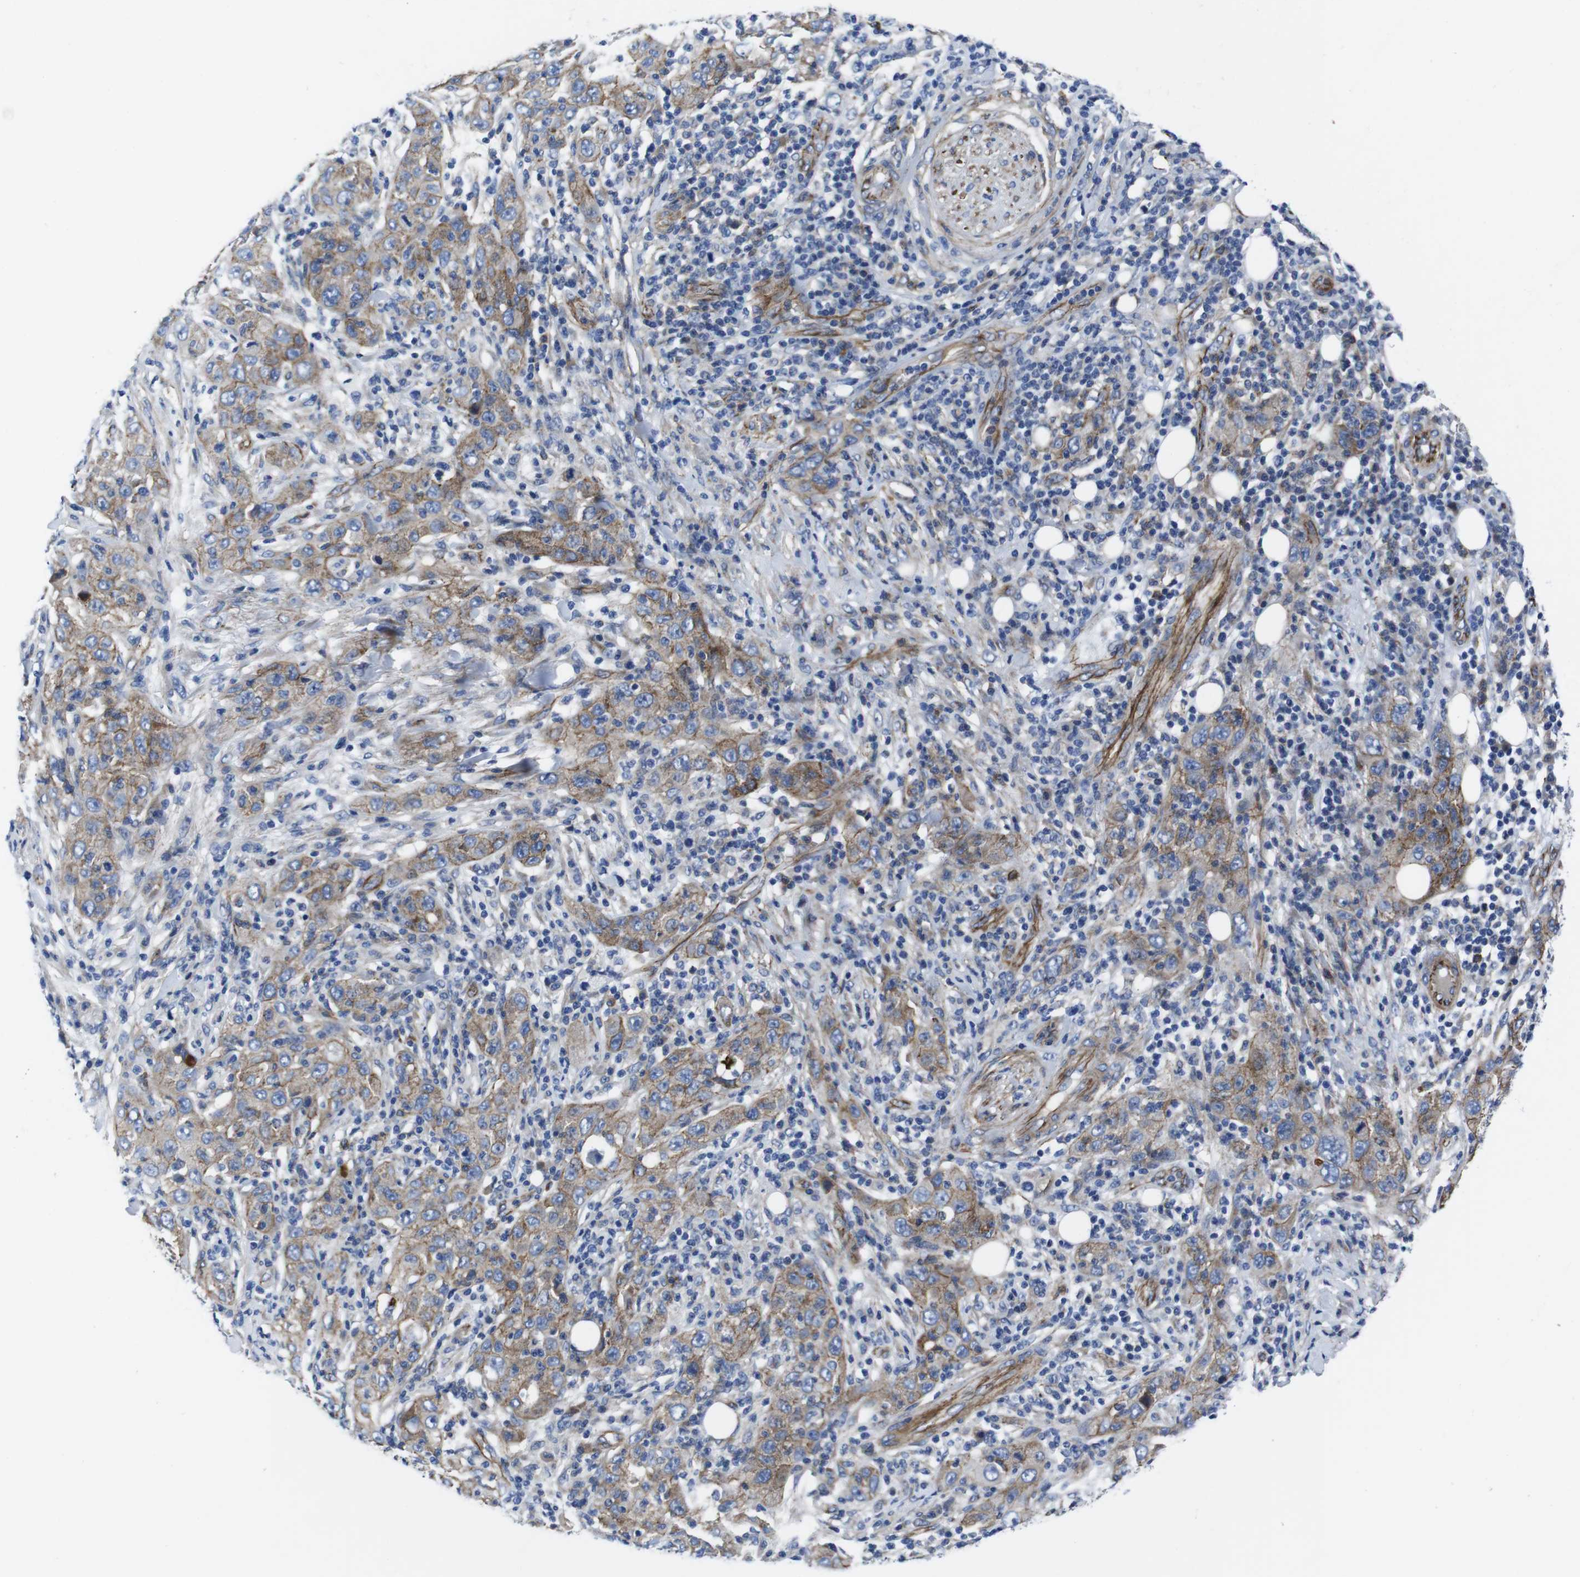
{"staining": {"intensity": "weak", "quantity": ">75%", "location": "cytoplasmic/membranous"}, "tissue": "skin cancer", "cell_type": "Tumor cells", "image_type": "cancer", "snomed": [{"axis": "morphology", "description": "Squamous cell carcinoma, NOS"}, {"axis": "topography", "description": "Skin"}], "caption": "A high-resolution micrograph shows immunohistochemistry (IHC) staining of skin squamous cell carcinoma, which shows weak cytoplasmic/membranous positivity in about >75% of tumor cells.", "gene": "NUMB", "patient": {"sex": "female", "age": 88}}